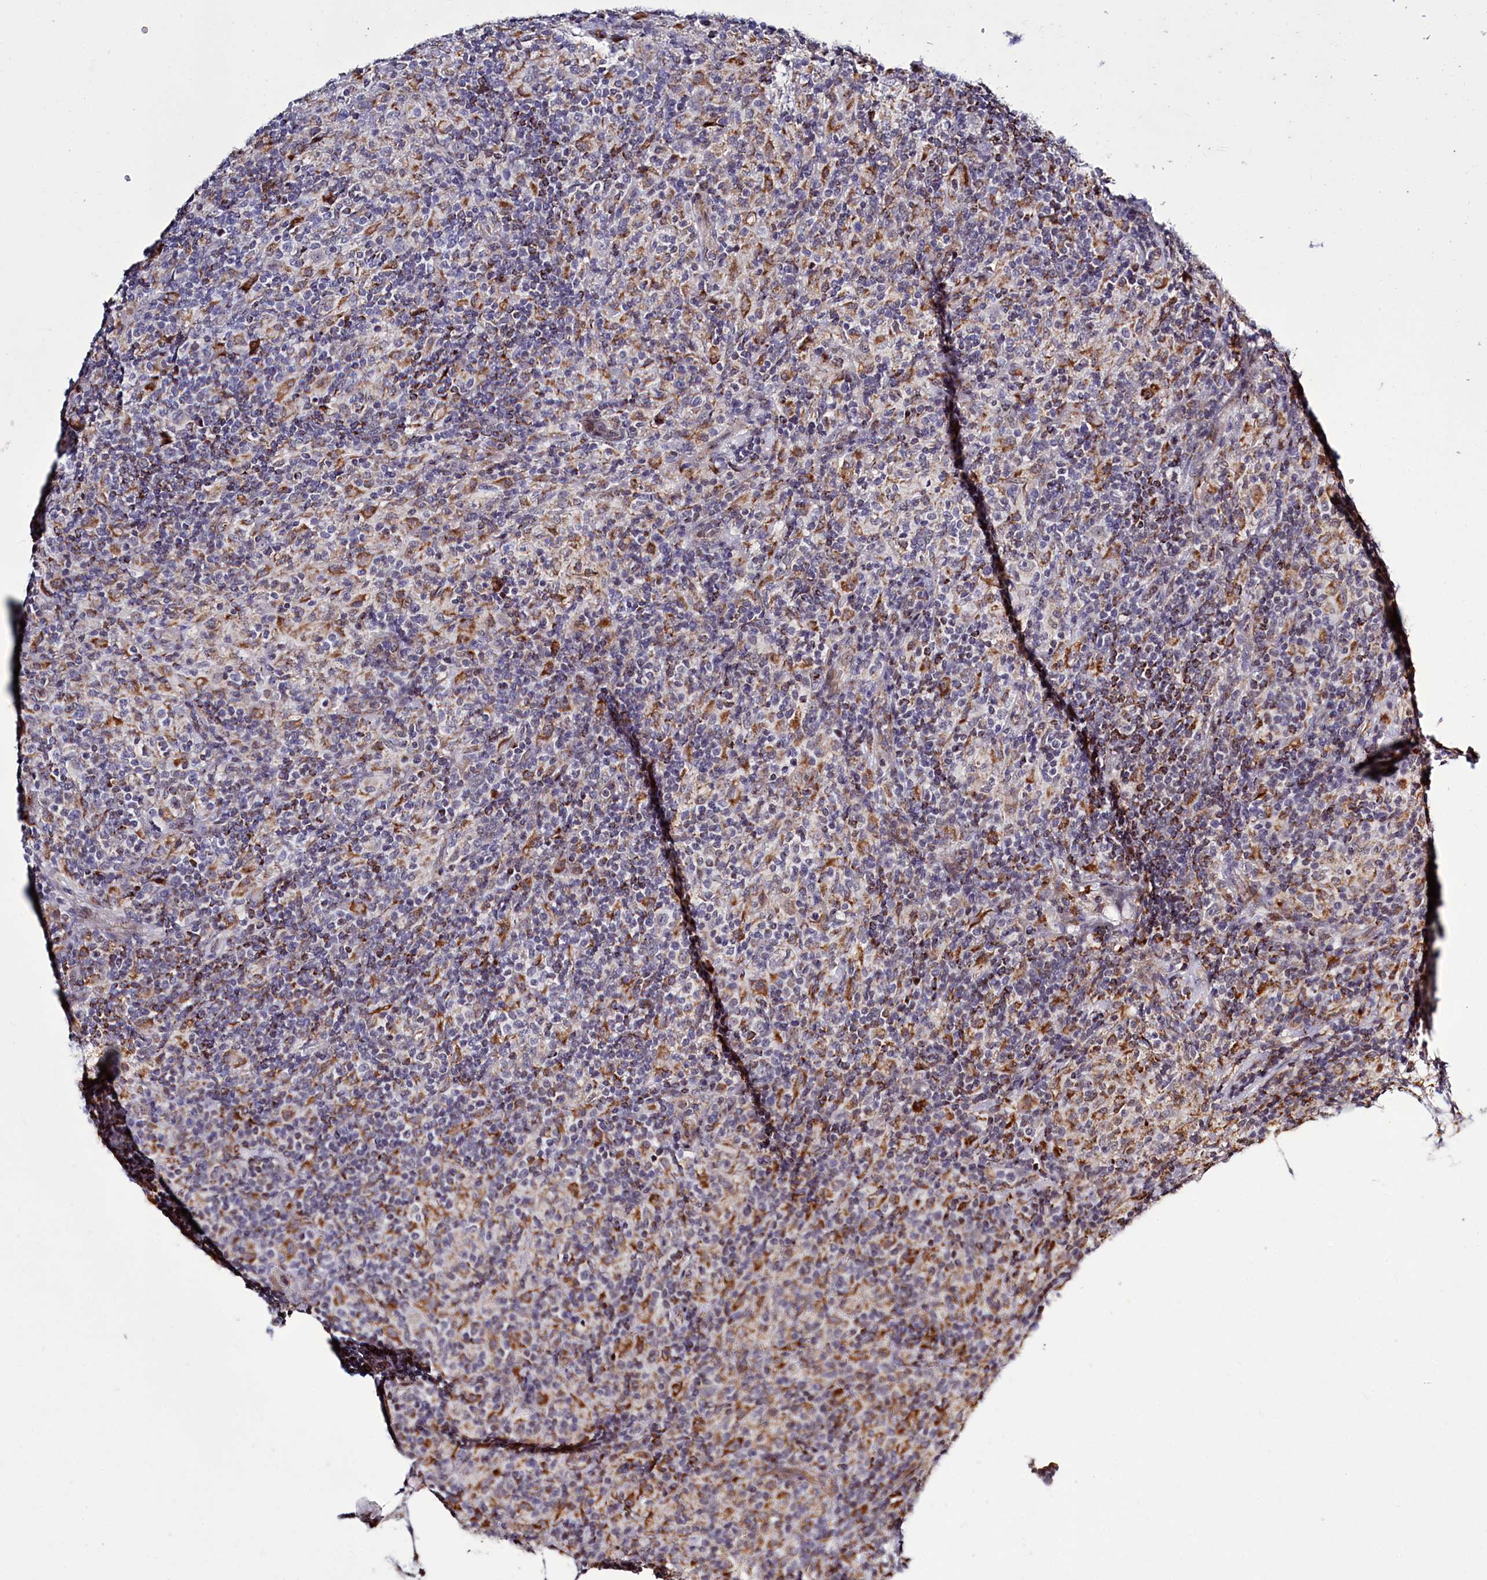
{"staining": {"intensity": "negative", "quantity": "none", "location": "none"}, "tissue": "lymphoma", "cell_type": "Tumor cells", "image_type": "cancer", "snomed": [{"axis": "morphology", "description": "Hodgkin's disease, NOS"}, {"axis": "topography", "description": "Lymph node"}], "caption": "IHC micrograph of lymphoma stained for a protein (brown), which exhibits no positivity in tumor cells.", "gene": "DYNC2H1", "patient": {"sex": "male", "age": 70}}